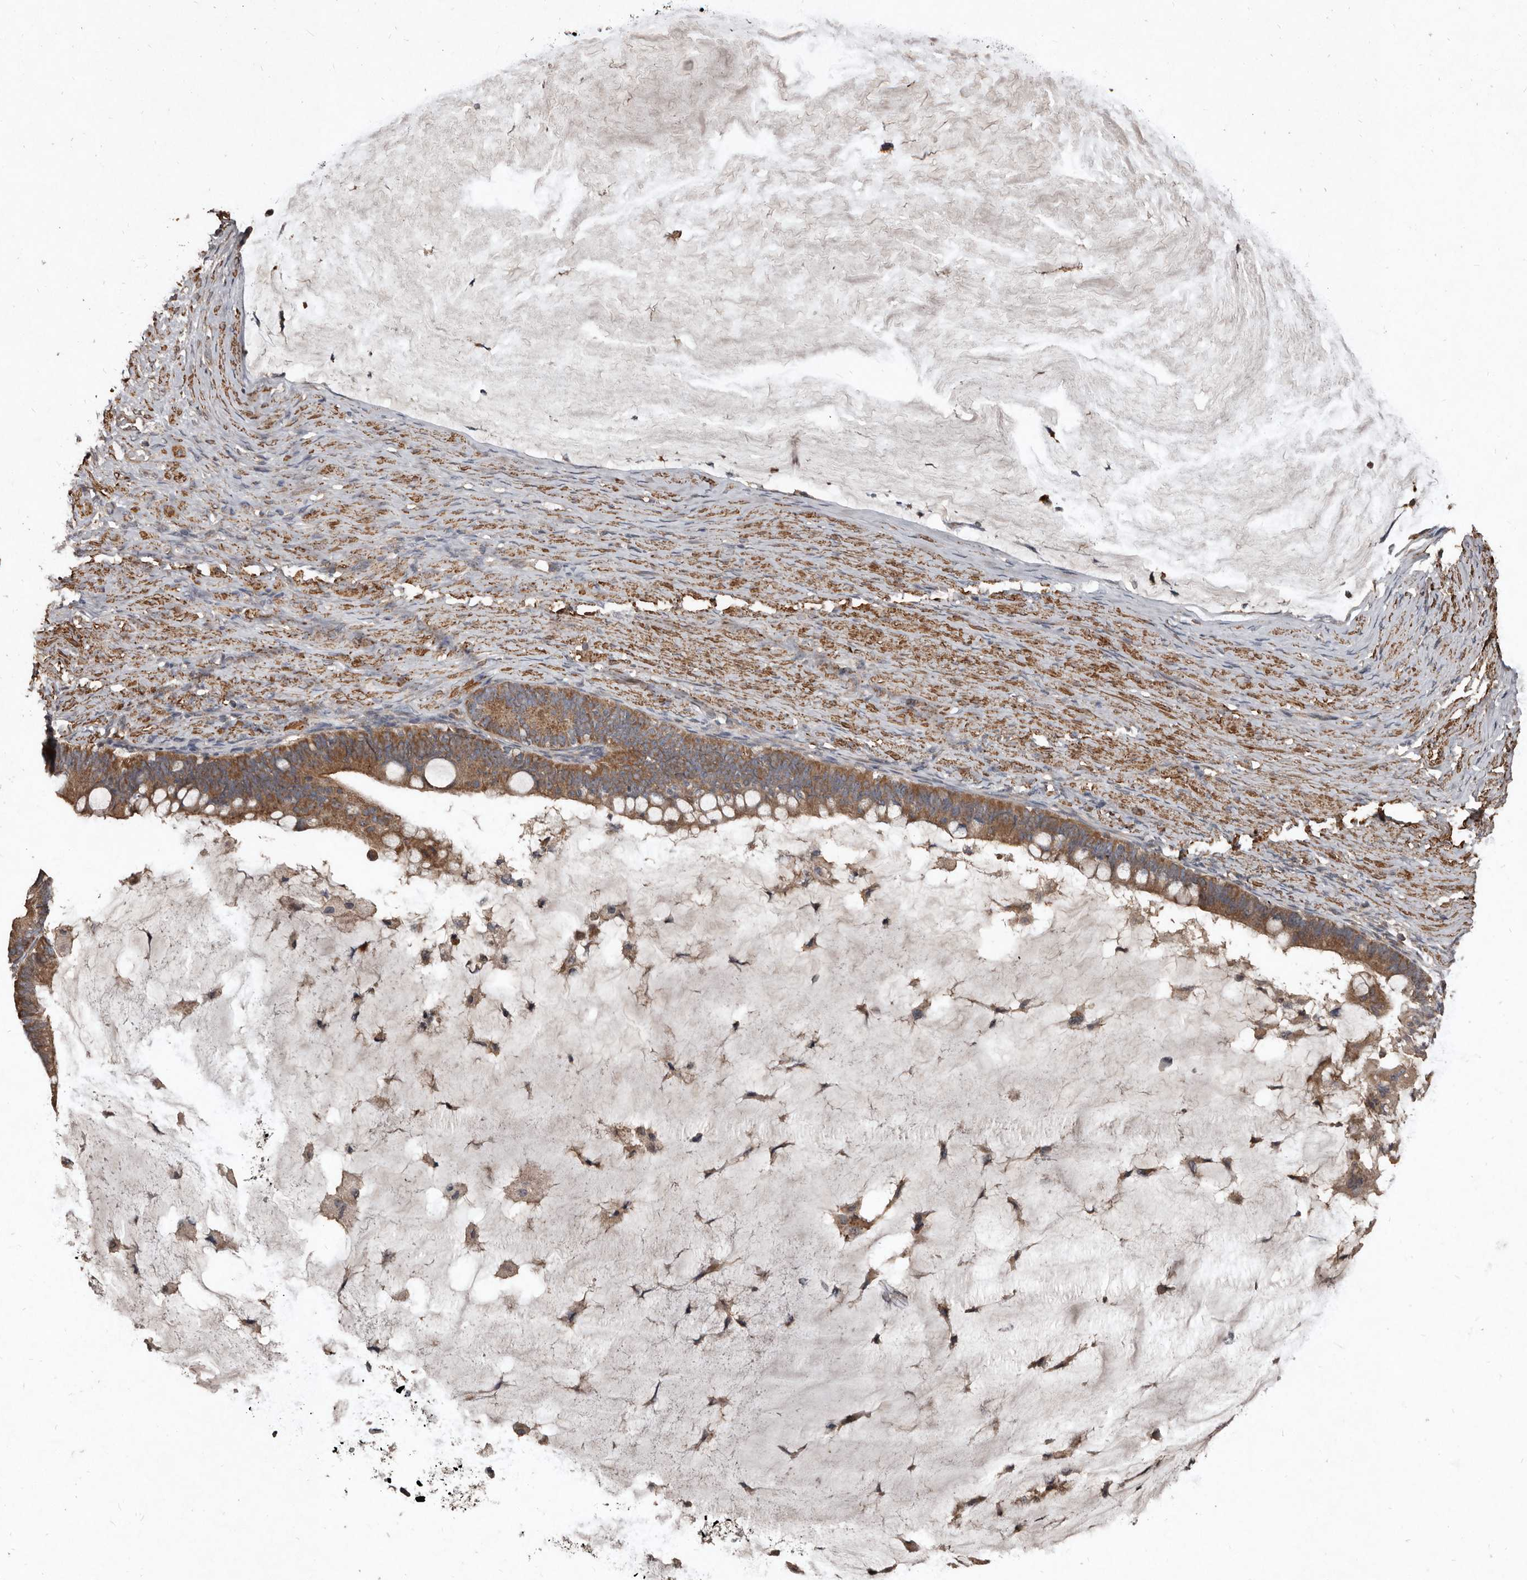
{"staining": {"intensity": "moderate", "quantity": ">75%", "location": "cytoplasmic/membranous"}, "tissue": "ovarian cancer", "cell_type": "Tumor cells", "image_type": "cancer", "snomed": [{"axis": "morphology", "description": "Cystadenocarcinoma, mucinous, NOS"}, {"axis": "topography", "description": "Ovary"}], "caption": "There is medium levels of moderate cytoplasmic/membranous positivity in tumor cells of mucinous cystadenocarcinoma (ovarian), as demonstrated by immunohistochemical staining (brown color).", "gene": "GREB1", "patient": {"sex": "female", "age": 61}}